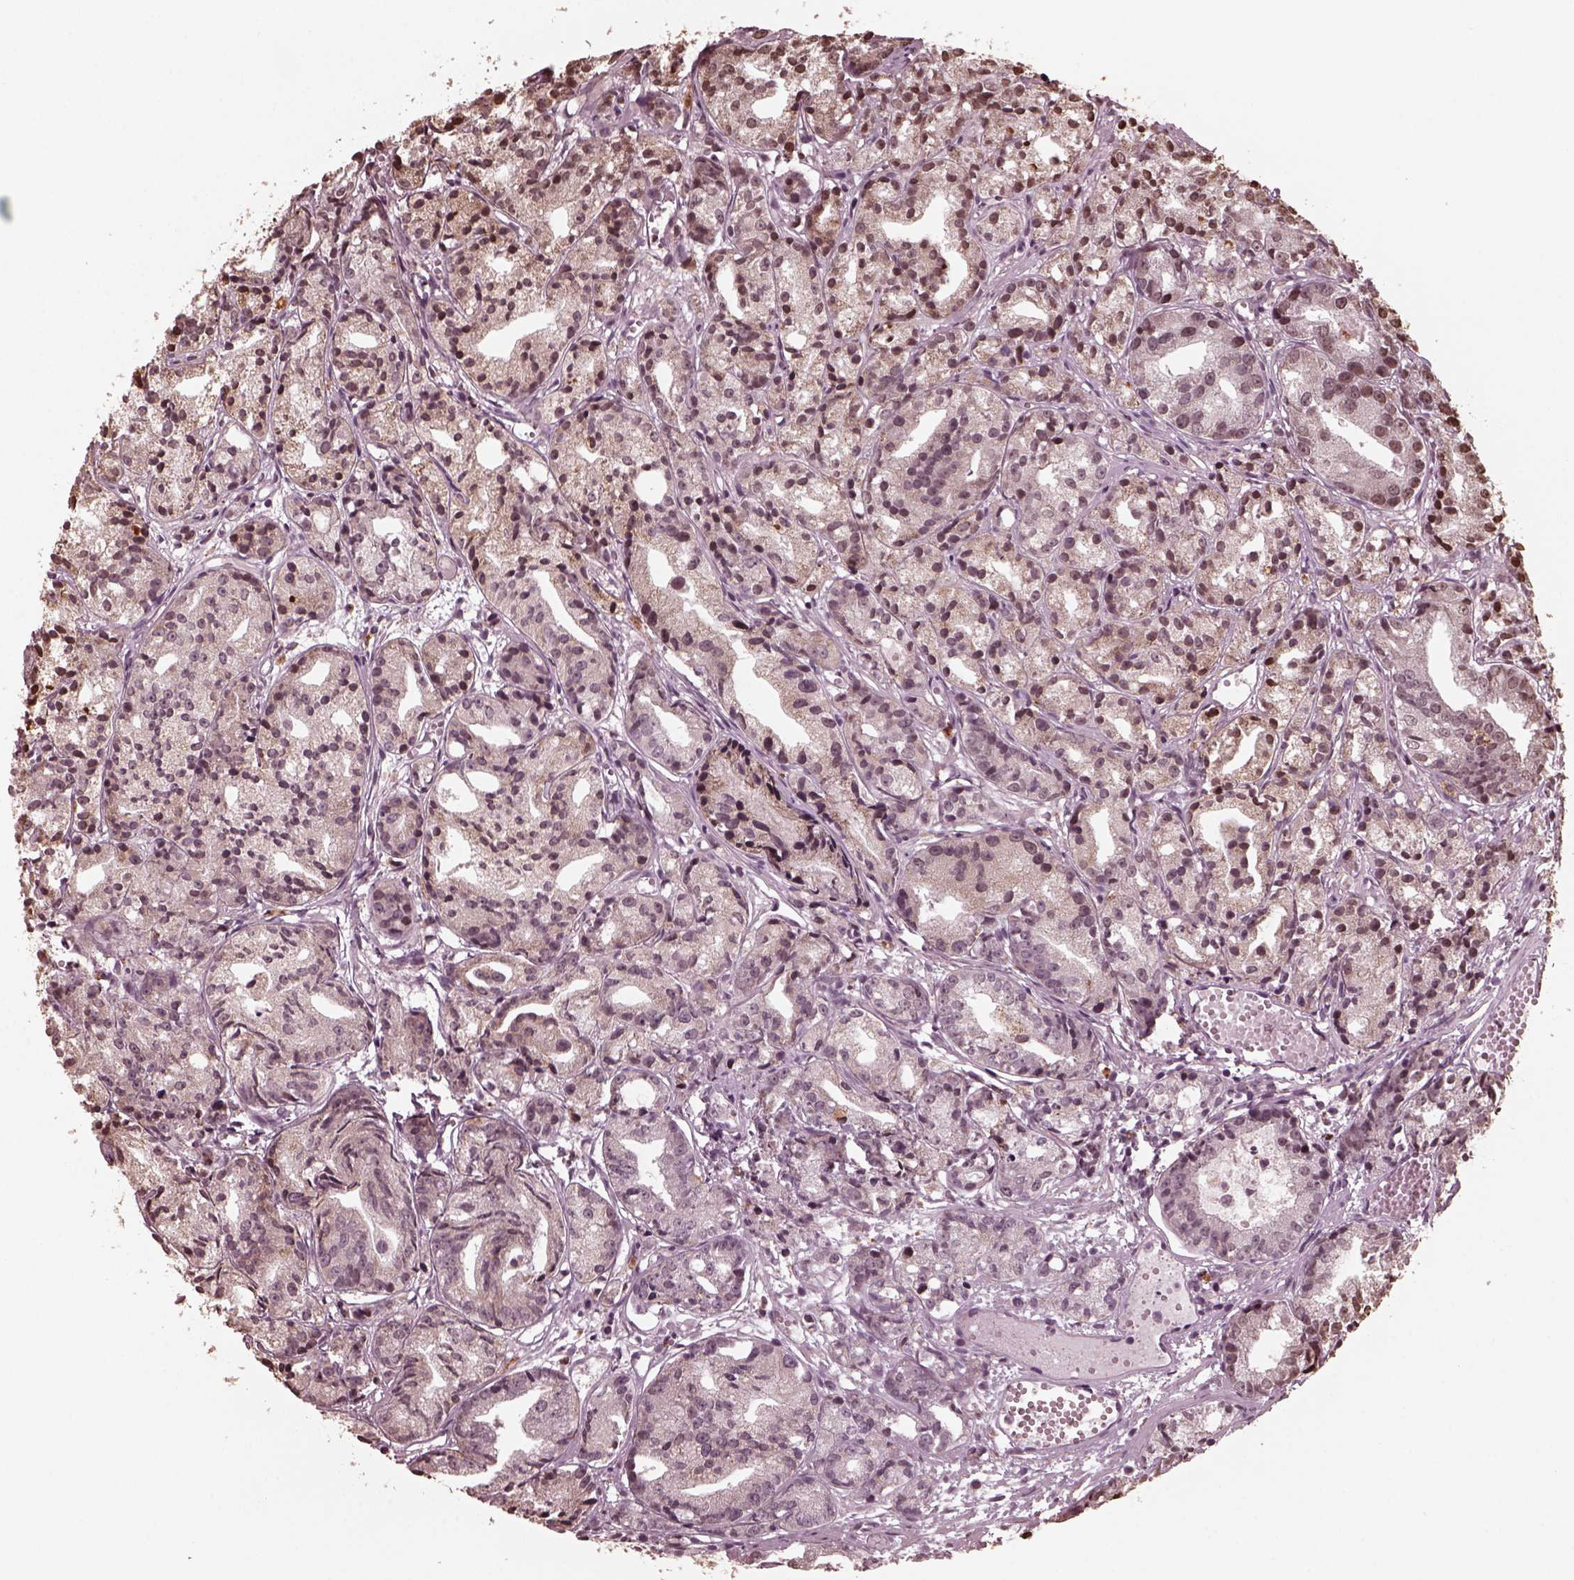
{"staining": {"intensity": "strong", "quantity": "25%-75%", "location": "nuclear"}, "tissue": "prostate cancer", "cell_type": "Tumor cells", "image_type": "cancer", "snomed": [{"axis": "morphology", "description": "Adenocarcinoma, Medium grade"}, {"axis": "topography", "description": "Prostate"}], "caption": "Immunohistochemistry (IHC) staining of medium-grade adenocarcinoma (prostate), which displays high levels of strong nuclear positivity in about 25%-75% of tumor cells indicating strong nuclear protein expression. The staining was performed using DAB (brown) for protein detection and nuclei were counterstained in hematoxylin (blue).", "gene": "NSD1", "patient": {"sex": "male", "age": 74}}